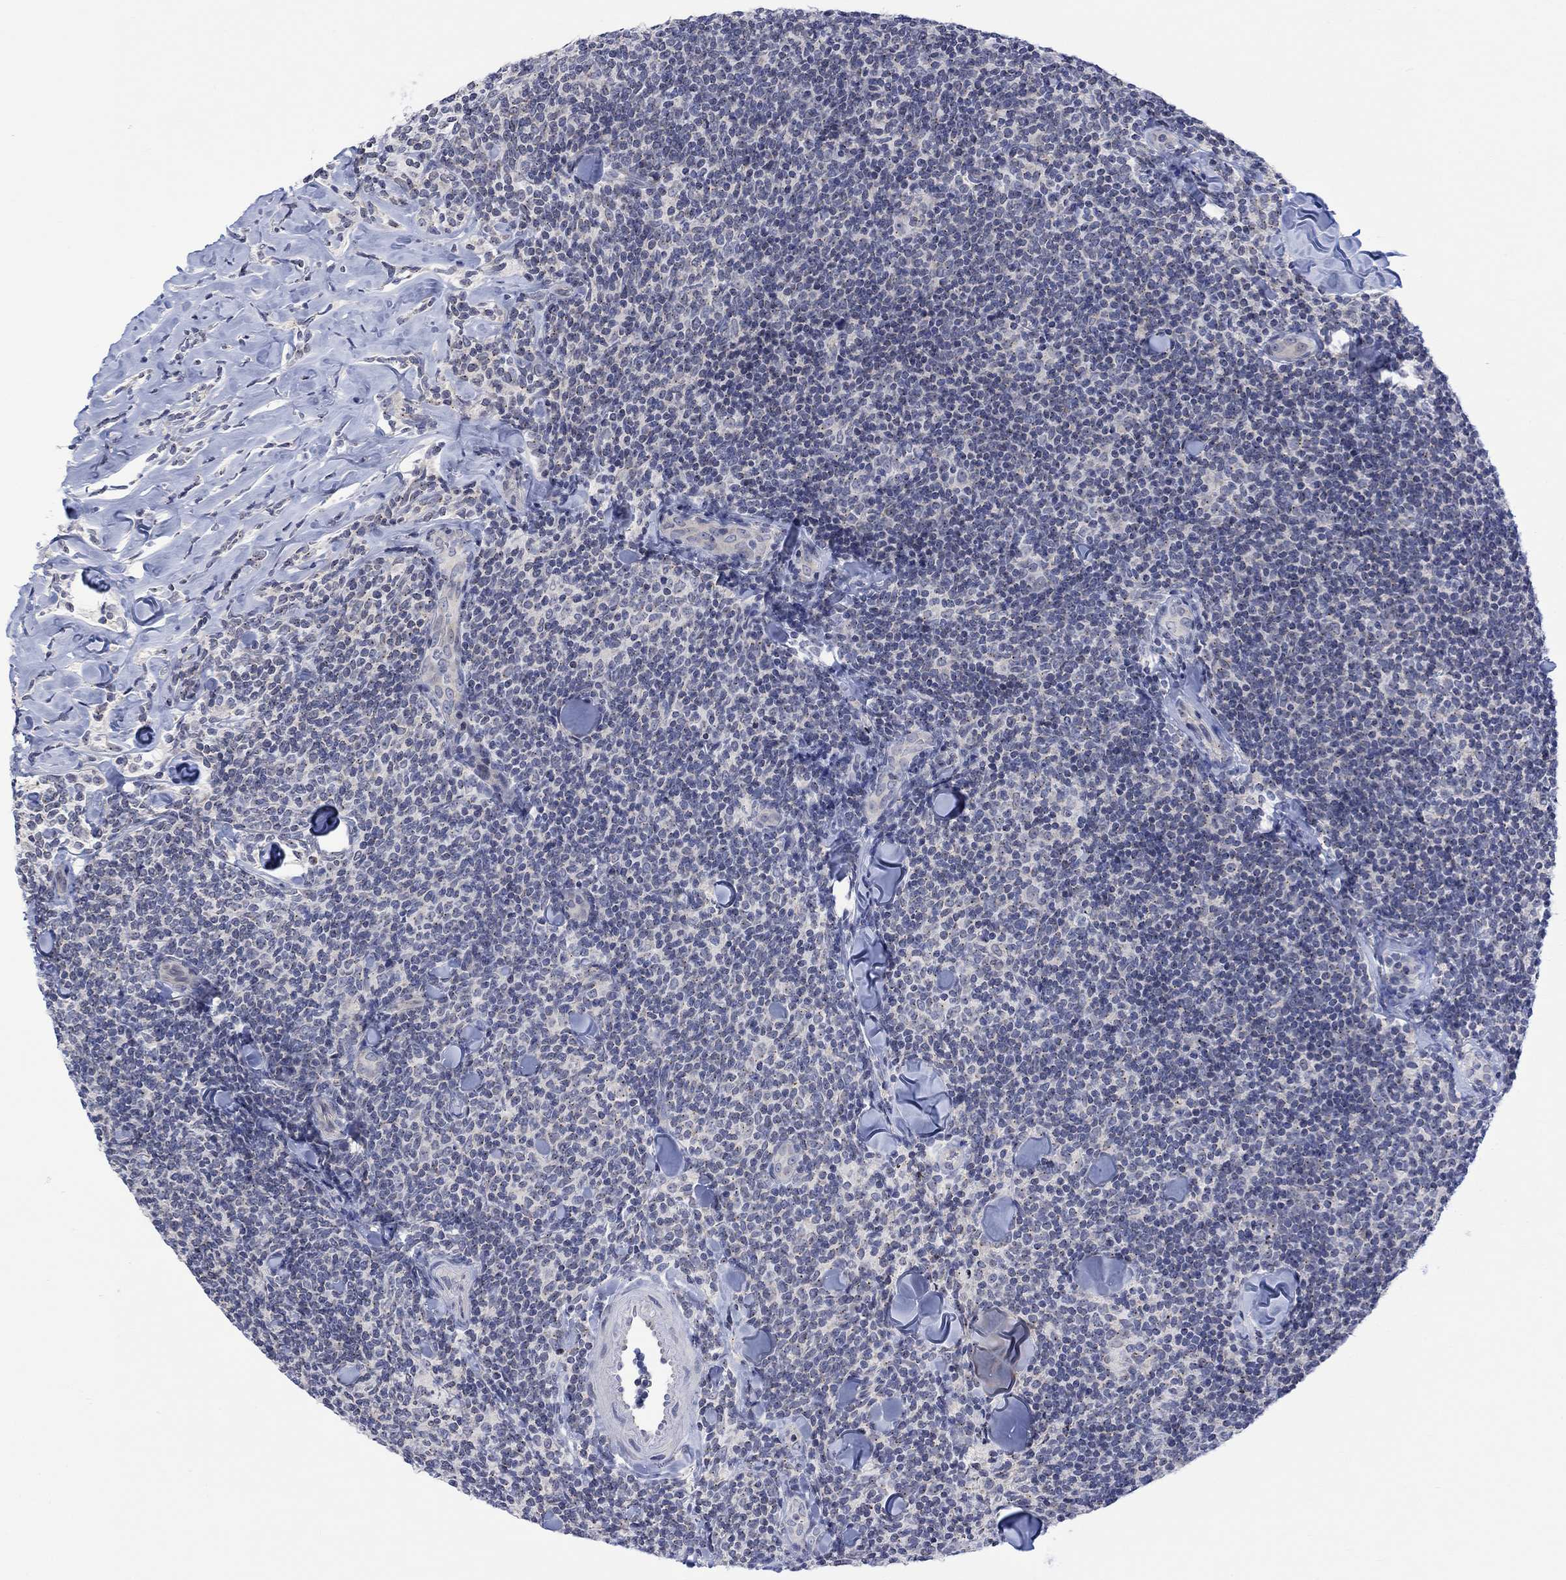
{"staining": {"intensity": "negative", "quantity": "none", "location": "none"}, "tissue": "lymphoma", "cell_type": "Tumor cells", "image_type": "cancer", "snomed": [{"axis": "morphology", "description": "Malignant lymphoma, non-Hodgkin's type, Low grade"}, {"axis": "topography", "description": "Lymph node"}], "caption": "IHC photomicrograph of human lymphoma stained for a protein (brown), which shows no staining in tumor cells.", "gene": "DCX", "patient": {"sex": "female", "age": 56}}